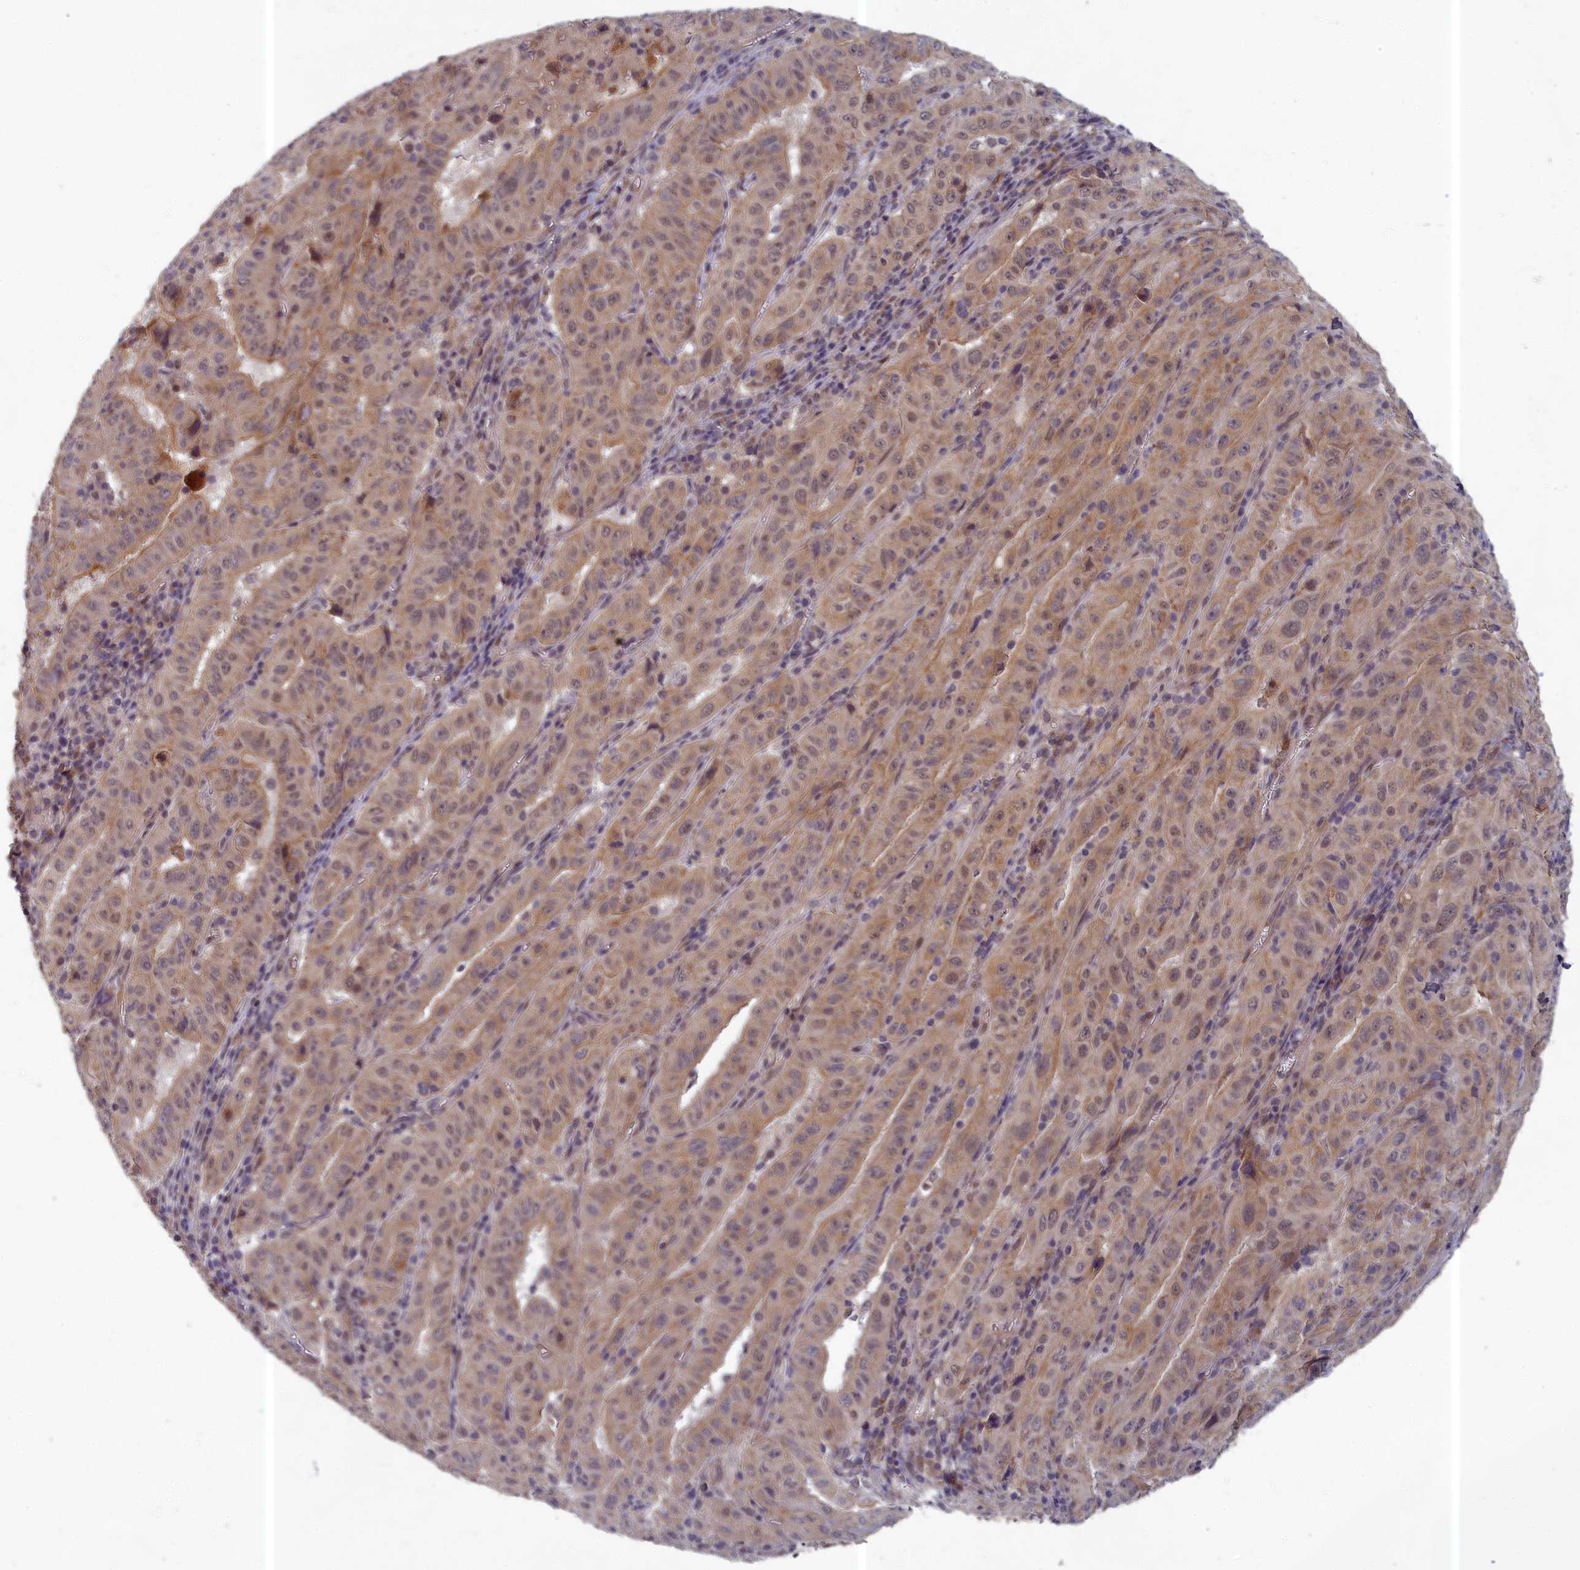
{"staining": {"intensity": "weak", "quantity": "25%-75%", "location": "cytoplasmic/membranous"}, "tissue": "pancreatic cancer", "cell_type": "Tumor cells", "image_type": "cancer", "snomed": [{"axis": "morphology", "description": "Adenocarcinoma, NOS"}, {"axis": "topography", "description": "Pancreas"}], "caption": "Adenocarcinoma (pancreatic) tissue shows weak cytoplasmic/membranous positivity in approximately 25%-75% of tumor cells, visualized by immunohistochemistry.", "gene": "EARS2", "patient": {"sex": "male", "age": 63}}